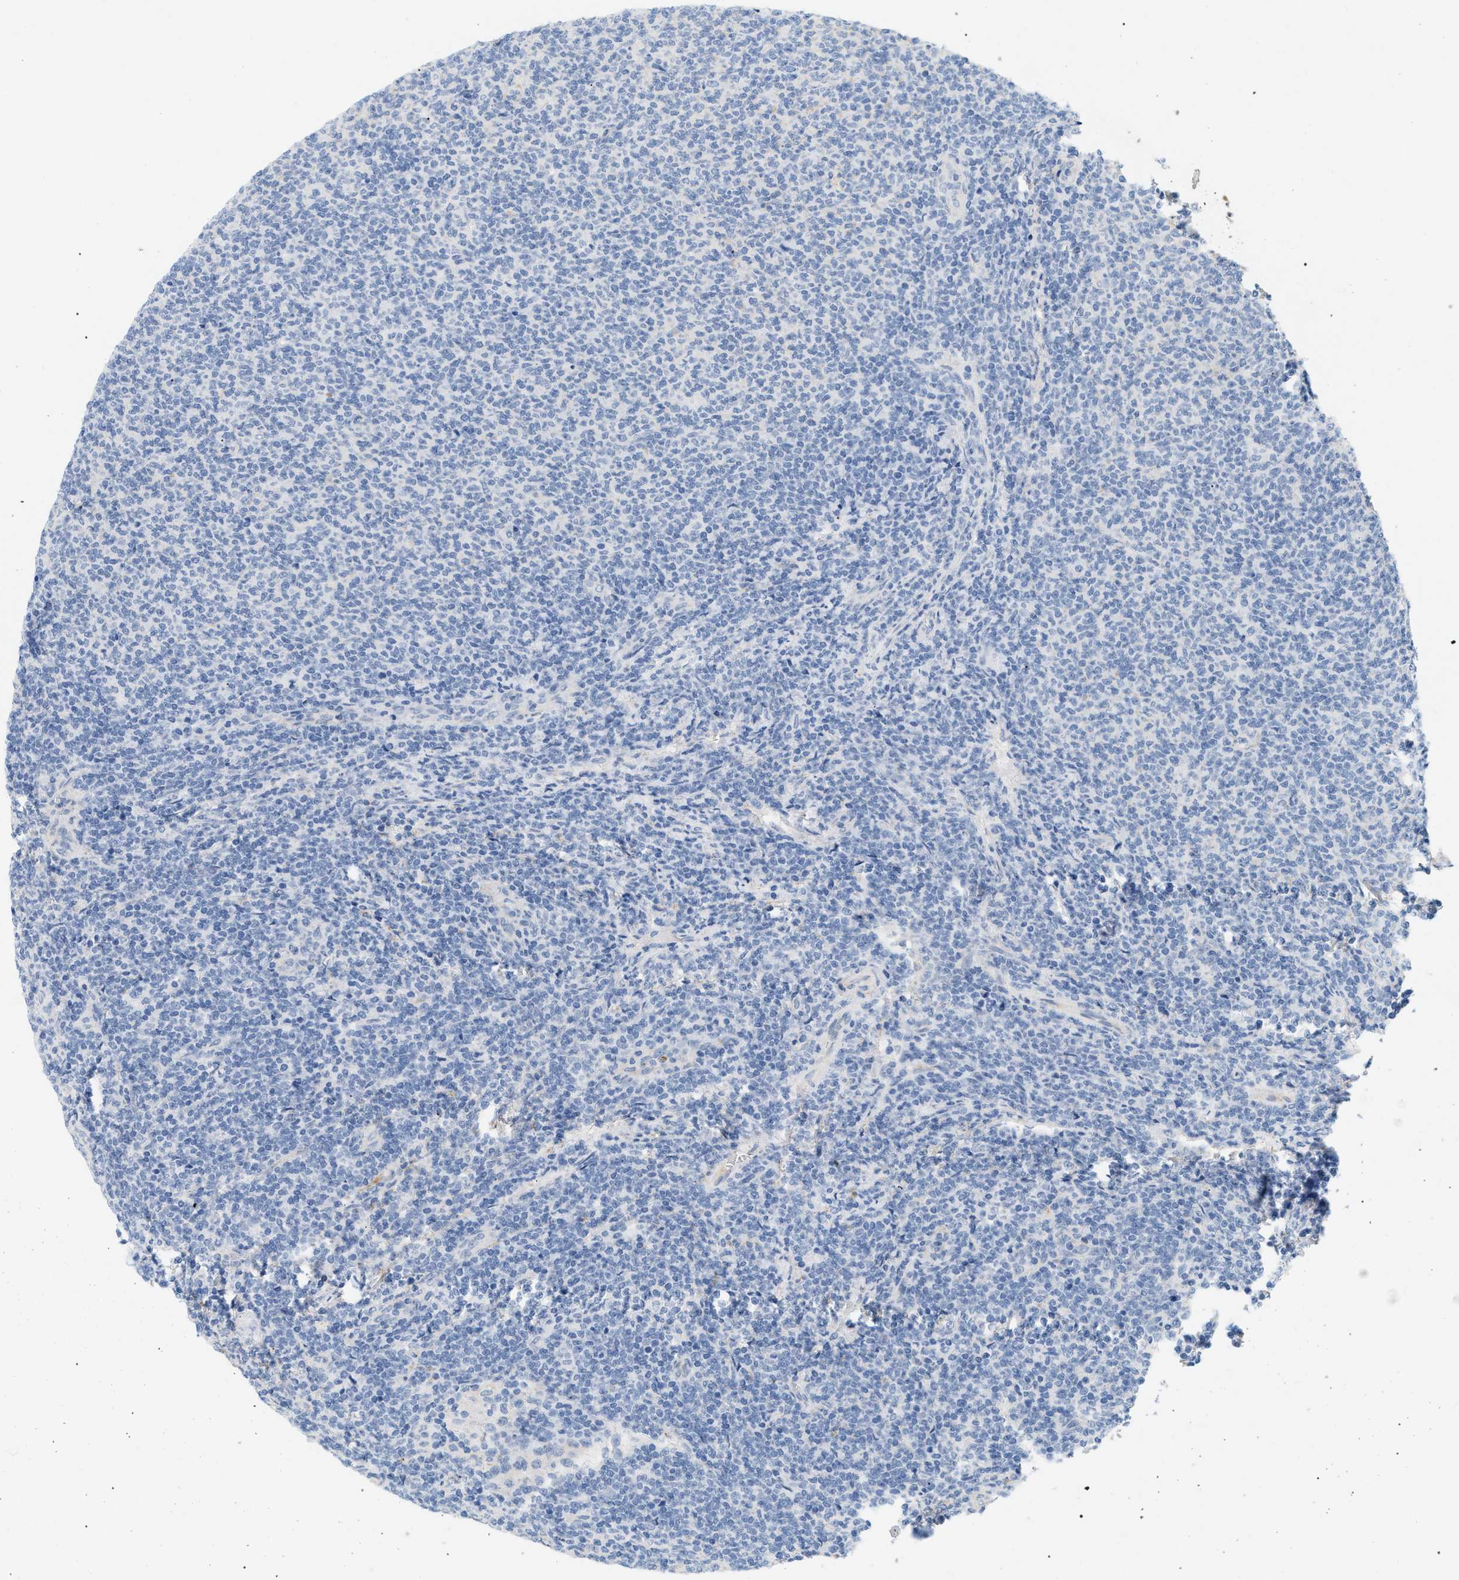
{"staining": {"intensity": "negative", "quantity": "none", "location": "none"}, "tissue": "lymphoma", "cell_type": "Tumor cells", "image_type": "cancer", "snomed": [{"axis": "morphology", "description": "Malignant lymphoma, non-Hodgkin's type, Low grade"}, {"axis": "topography", "description": "Lymph node"}], "caption": "Immunohistochemistry (IHC) histopathology image of neoplastic tissue: lymphoma stained with DAB reveals no significant protein expression in tumor cells.", "gene": "CFH", "patient": {"sex": "male", "age": 66}}